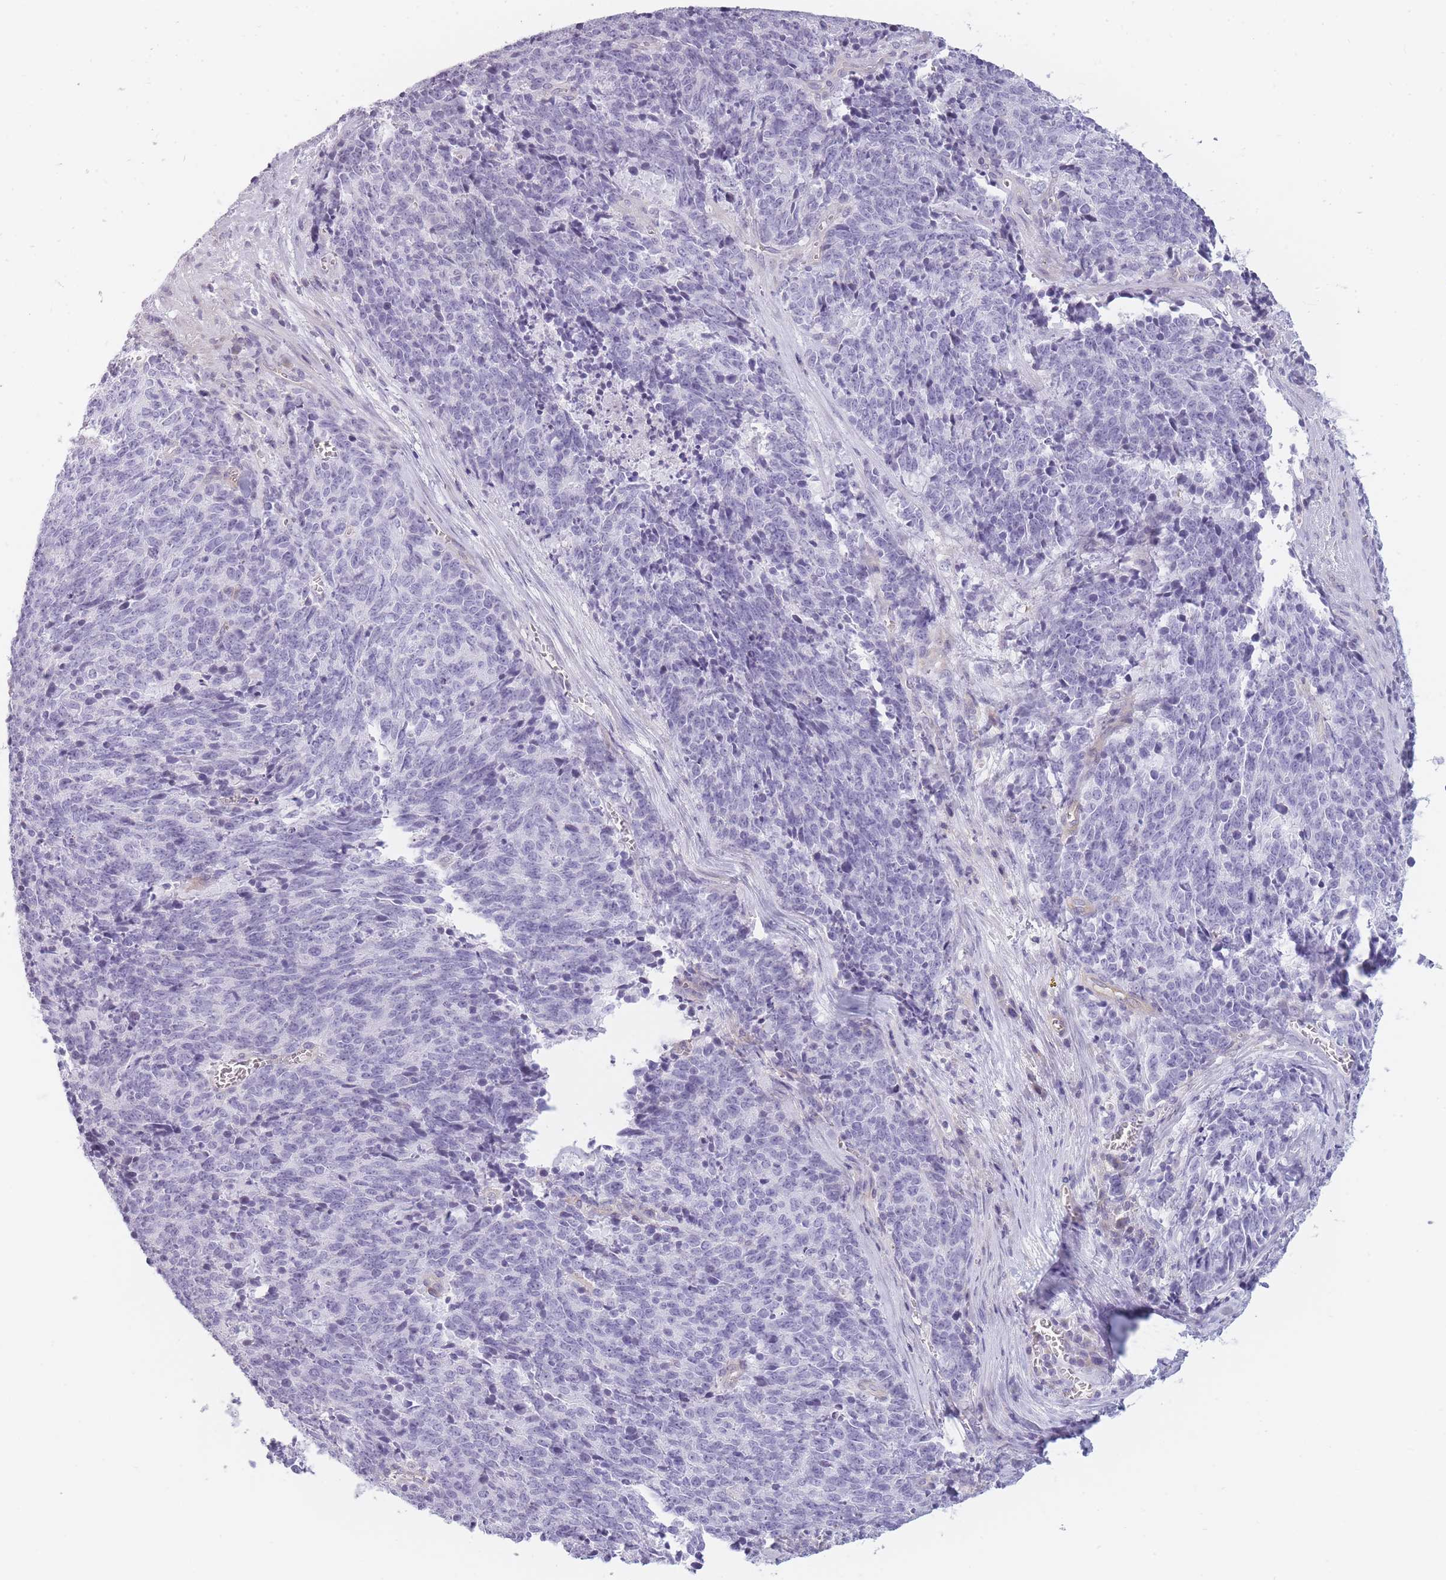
{"staining": {"intensity": "negative", "quantity": "none", "location": "none"}, "tissue": "cervical cancer", "cell_type": "Tumor cells", "image_type": "cancer", "snomed": [{"axis": "morphology", "description": "Squamous cell carcinoma, NOS"}, {"axis": "topography", "description": "Cervix"}], "caption": "Tumor cells are negative for protein expression in human cervical cancer (squamous cell carcinoma). (Brightfield microscopy of DAB immunohistochemistry (IHC) at high magnification).", "gene": "GGT1", "patient": {"sex": "female", "age": 29}}